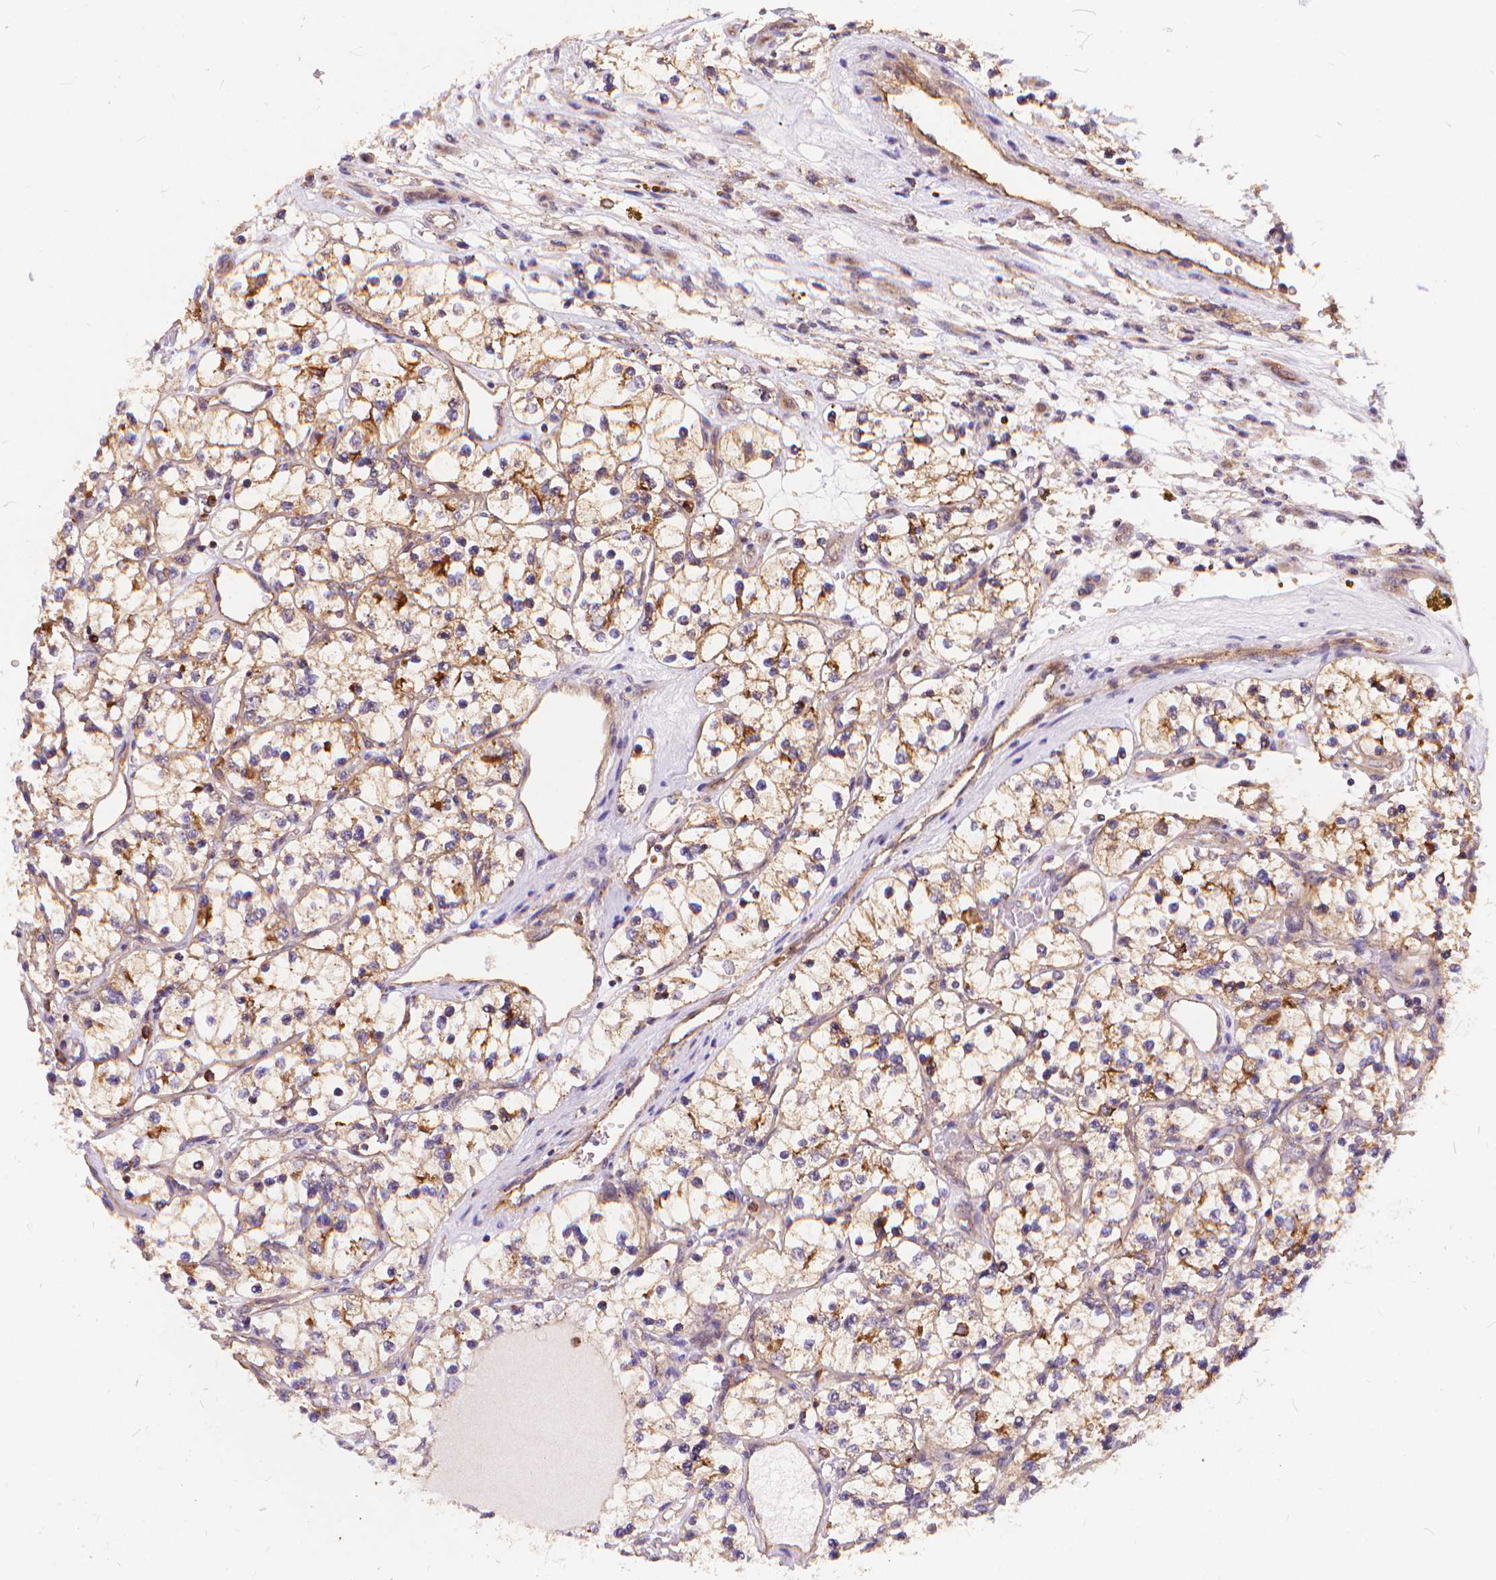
{"staining": {"intensity": "moderate", "quantity": ">75%", "location": "cytoplasmic/membranous"}, "tissue": "renal cancer", "cell_type": "Tumor cells", "image_type": "cancer", "snomed": [{"axis": "morphology", "description": "Adenocarcinoma, NOS"}, {"axis": "topography", "description": "Kidney"}], "caption": "DAB (3,3'-diaminobenzidine) immunohistochemical staining of human renal adenocarcinoma shows moderate cytoplasmic/membranous protein expression in approximately >75% of tumor cells. Nuclei are stained in blue.", "gene": "ARAP1", "patient": {"sex": "female", "age": 69}}